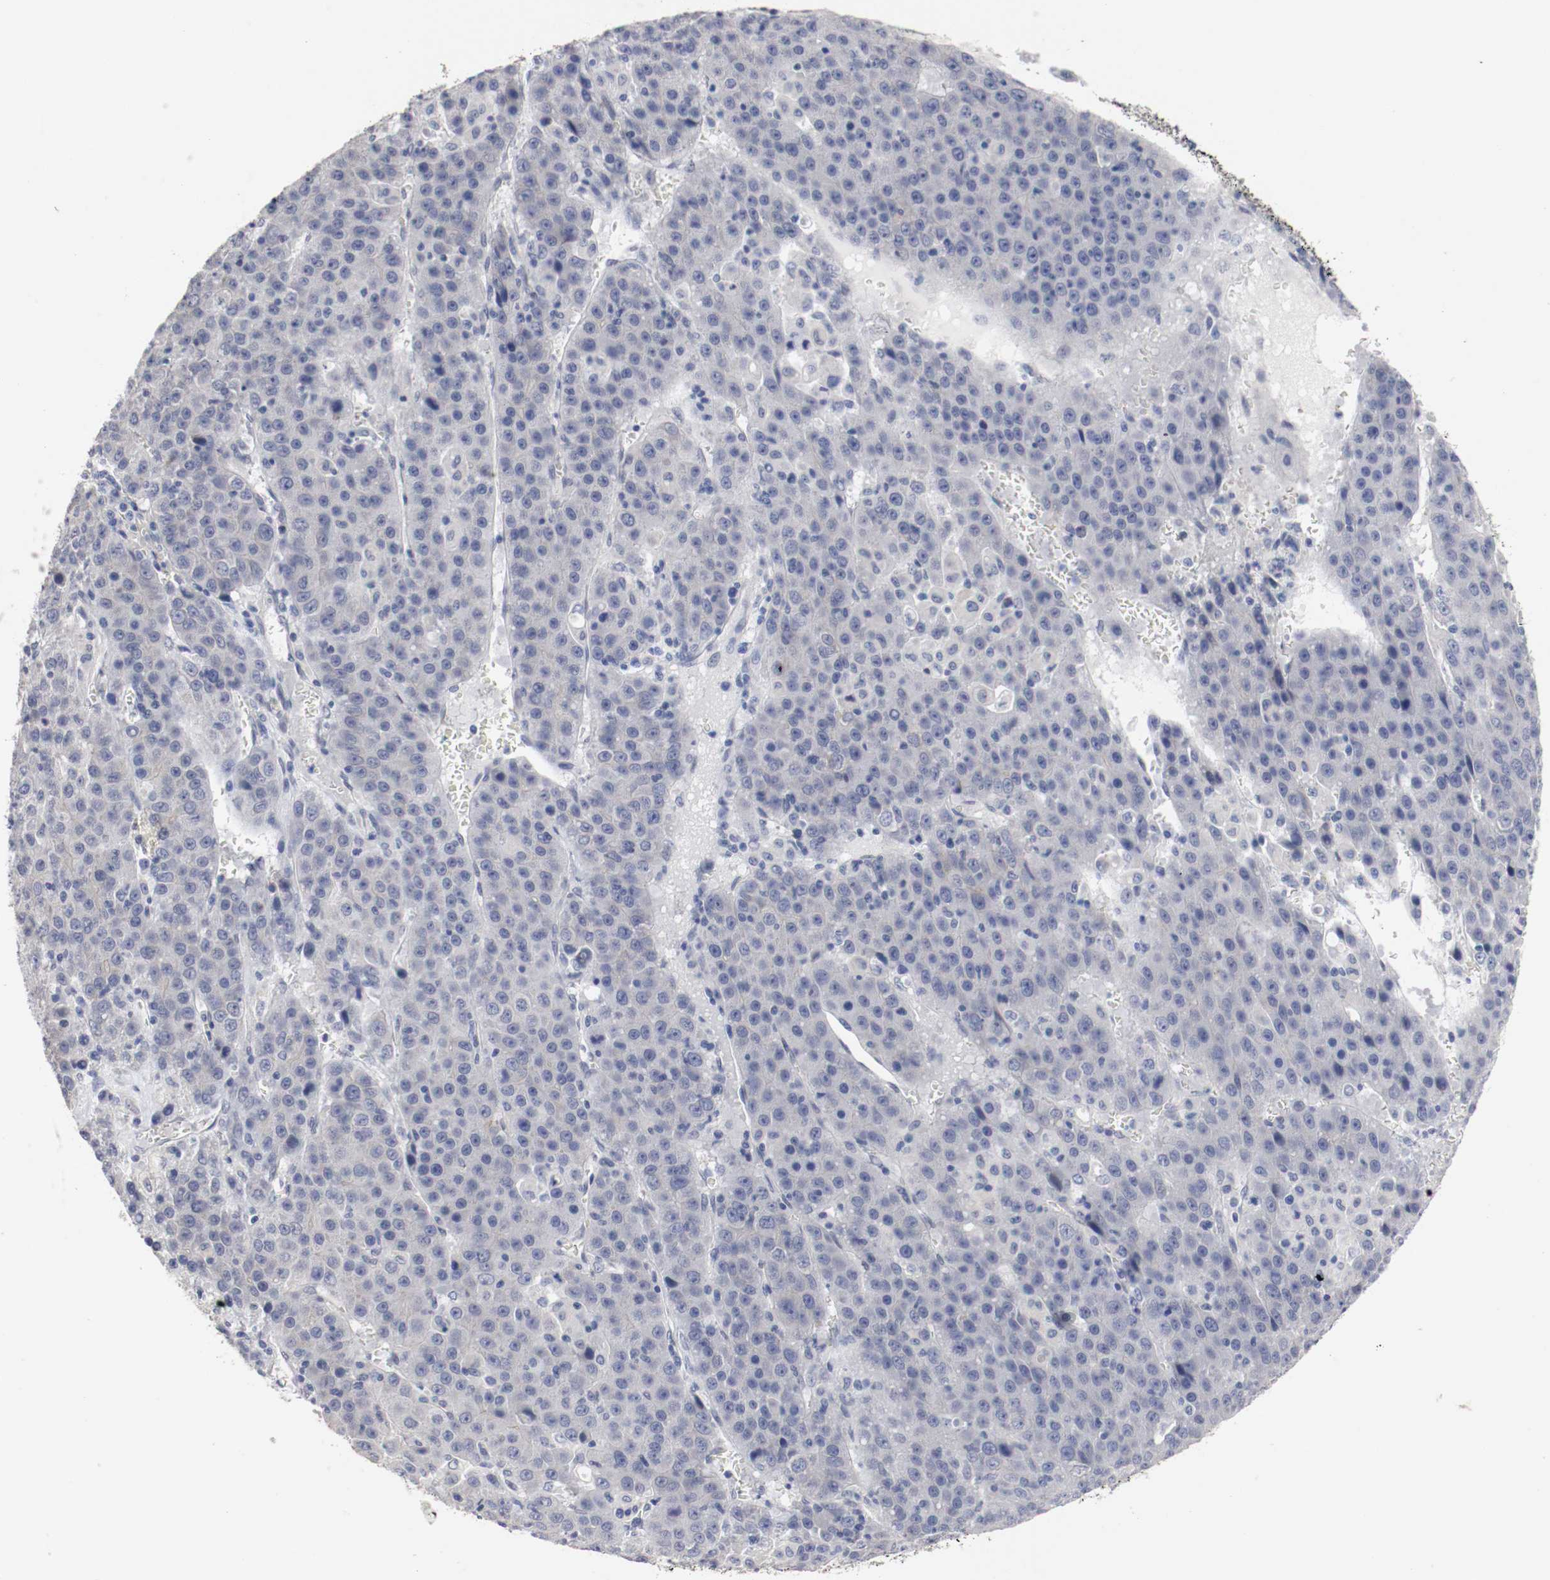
{"staining": {"intensity": "negative", "quantity": "none", "location": "none"}, "tissue": "liver cancer", "cell_type": "Tumor cells", "image_type": "cancer", "snomed": [{"axis": "morphology", "description": "Carcinoma, Hepatocellular, NOS"}, {"axis": "topography", "description": "Liver"}], "caption": "Immunohistochemical staining of human hepatocellular carcinoma (liver) reveals no significant staining in tumor cells.", "gene": "KIT", "patient": {"sex": "female", "age": 53}}